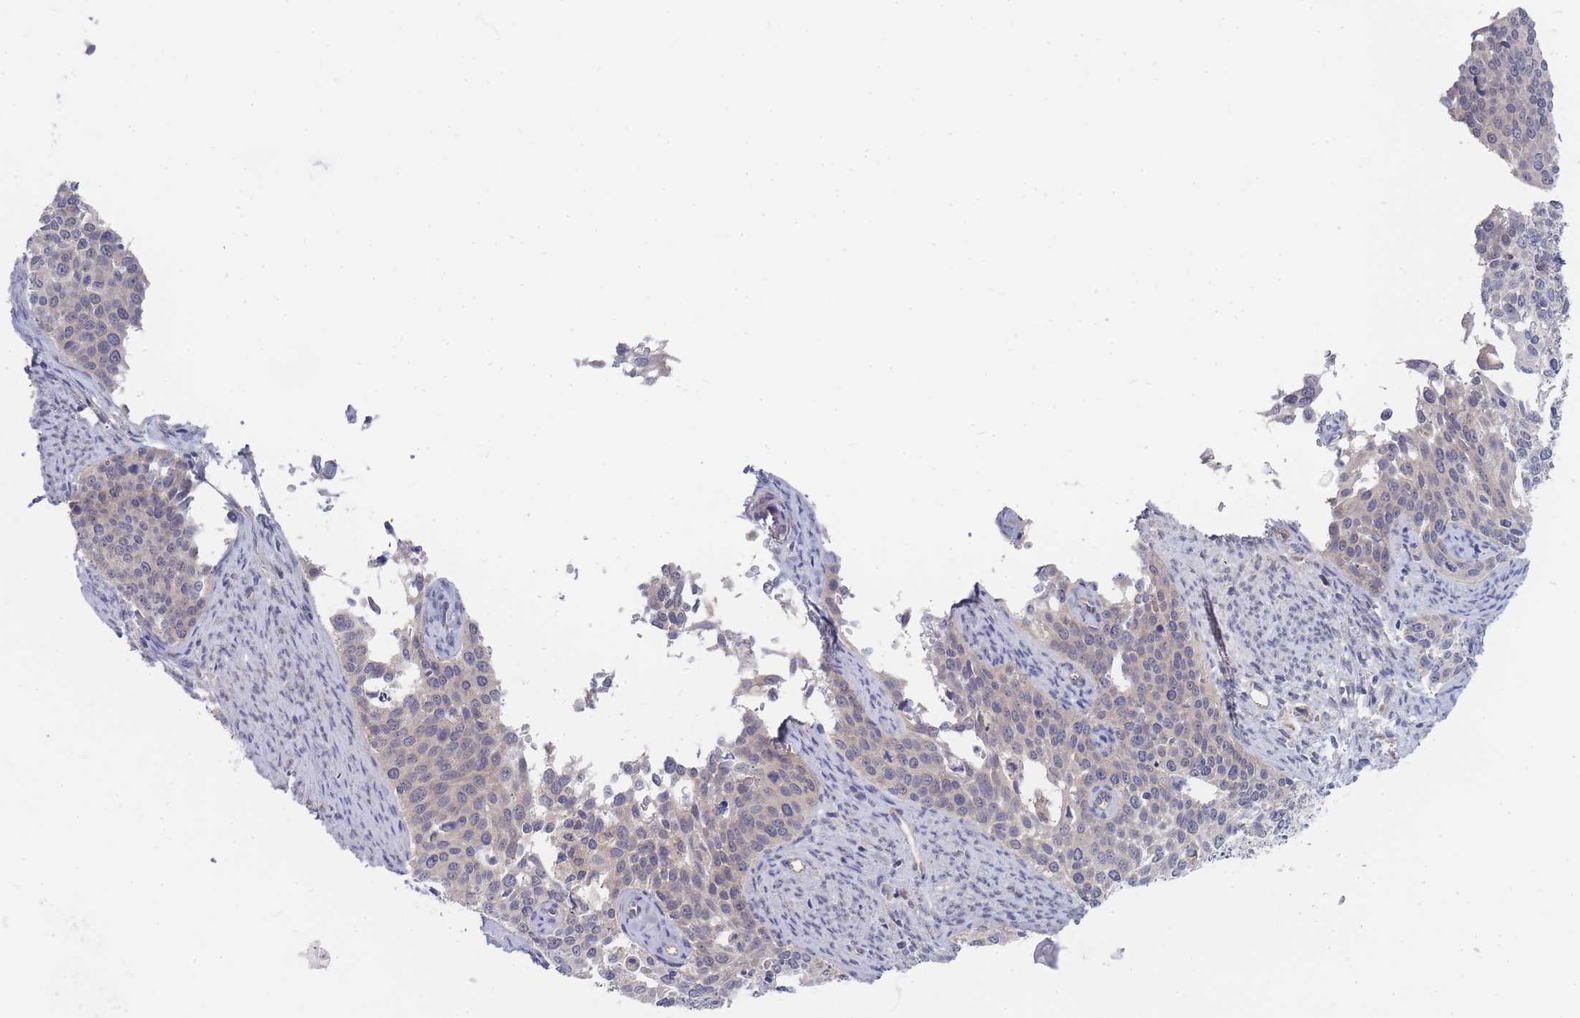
{"staining": {"intensity": "negative", "quantity": "none", "location": "none"}, "tissue": "cervical cancer", "cell_type": "Tumor cells", "image_type": "cancer", "snomed": [{"axis": "morphology", "description": "Squamous cell carcinoma, NOS"}, {"axis": "topography", "description": "Cervix"}], "caption": "DAB immunohistochemical staining of cervical cancer (squamous cell carcinoma) exhibits no significant positivity in tumor cells.", "gene": "NUB1", "patient": {"sex": "female", "age": 44}}